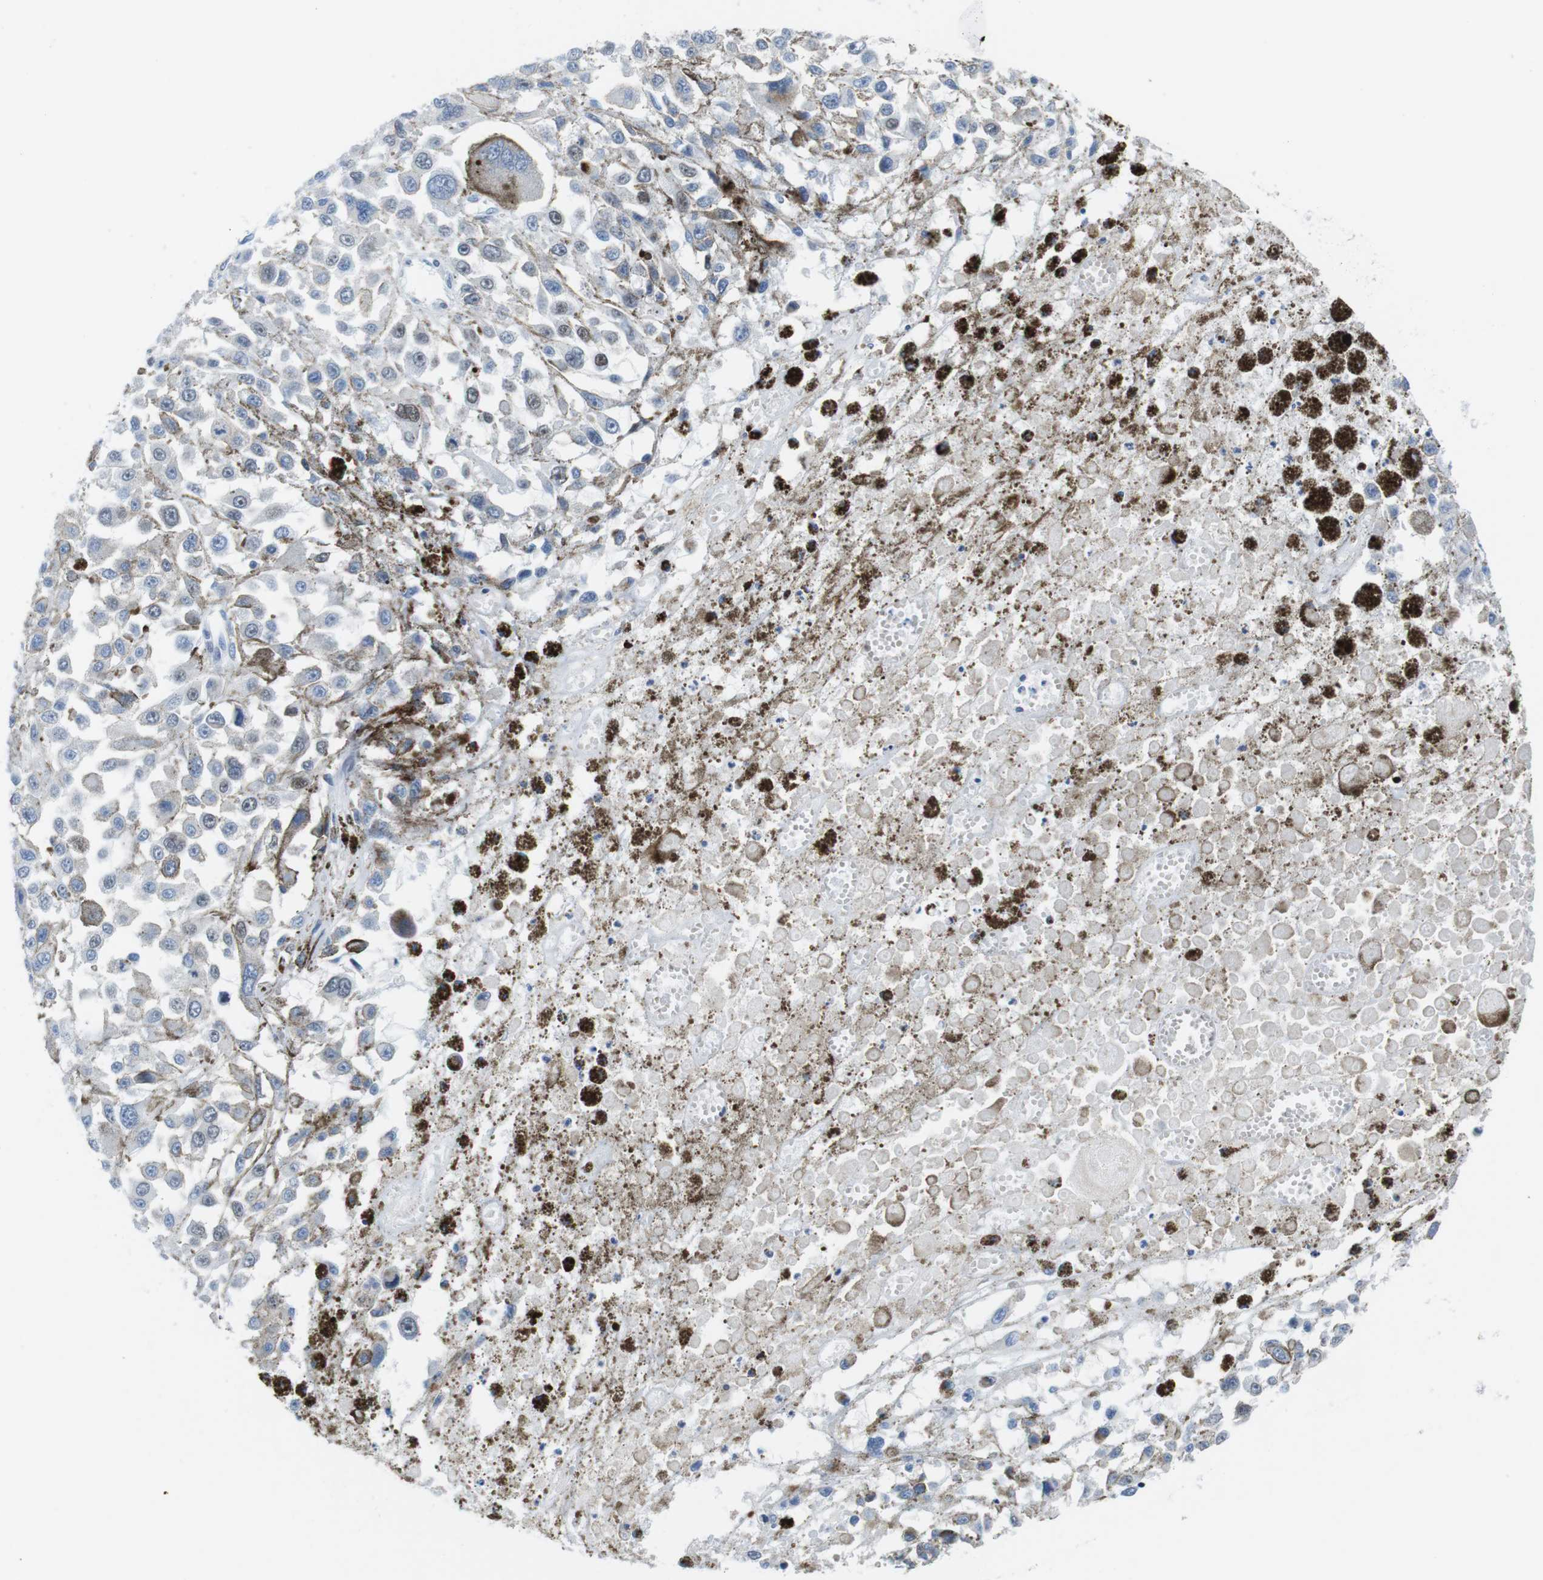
{"staining": {"intensity": "weak", "quantity": "<25%", "location": "nuclear"}, "tissue": "melanoma", "cell_type": "Tumor cells", "image_type": "cancer", "snomed": [{"axis": "morphology", "description": "Malignant melanoma, Metastatic site"}, {"axis": "topography", "description": "Lymph node"}], "caption": "The image displays no significant positivity in tumor cells of malignant melanoma (metastatic site). (Immunohistochemistry (ihc), brightfield microscopy, high magnification).", "gene": "CHAF1A", "patient": {"sex": "male", "age": 59}}